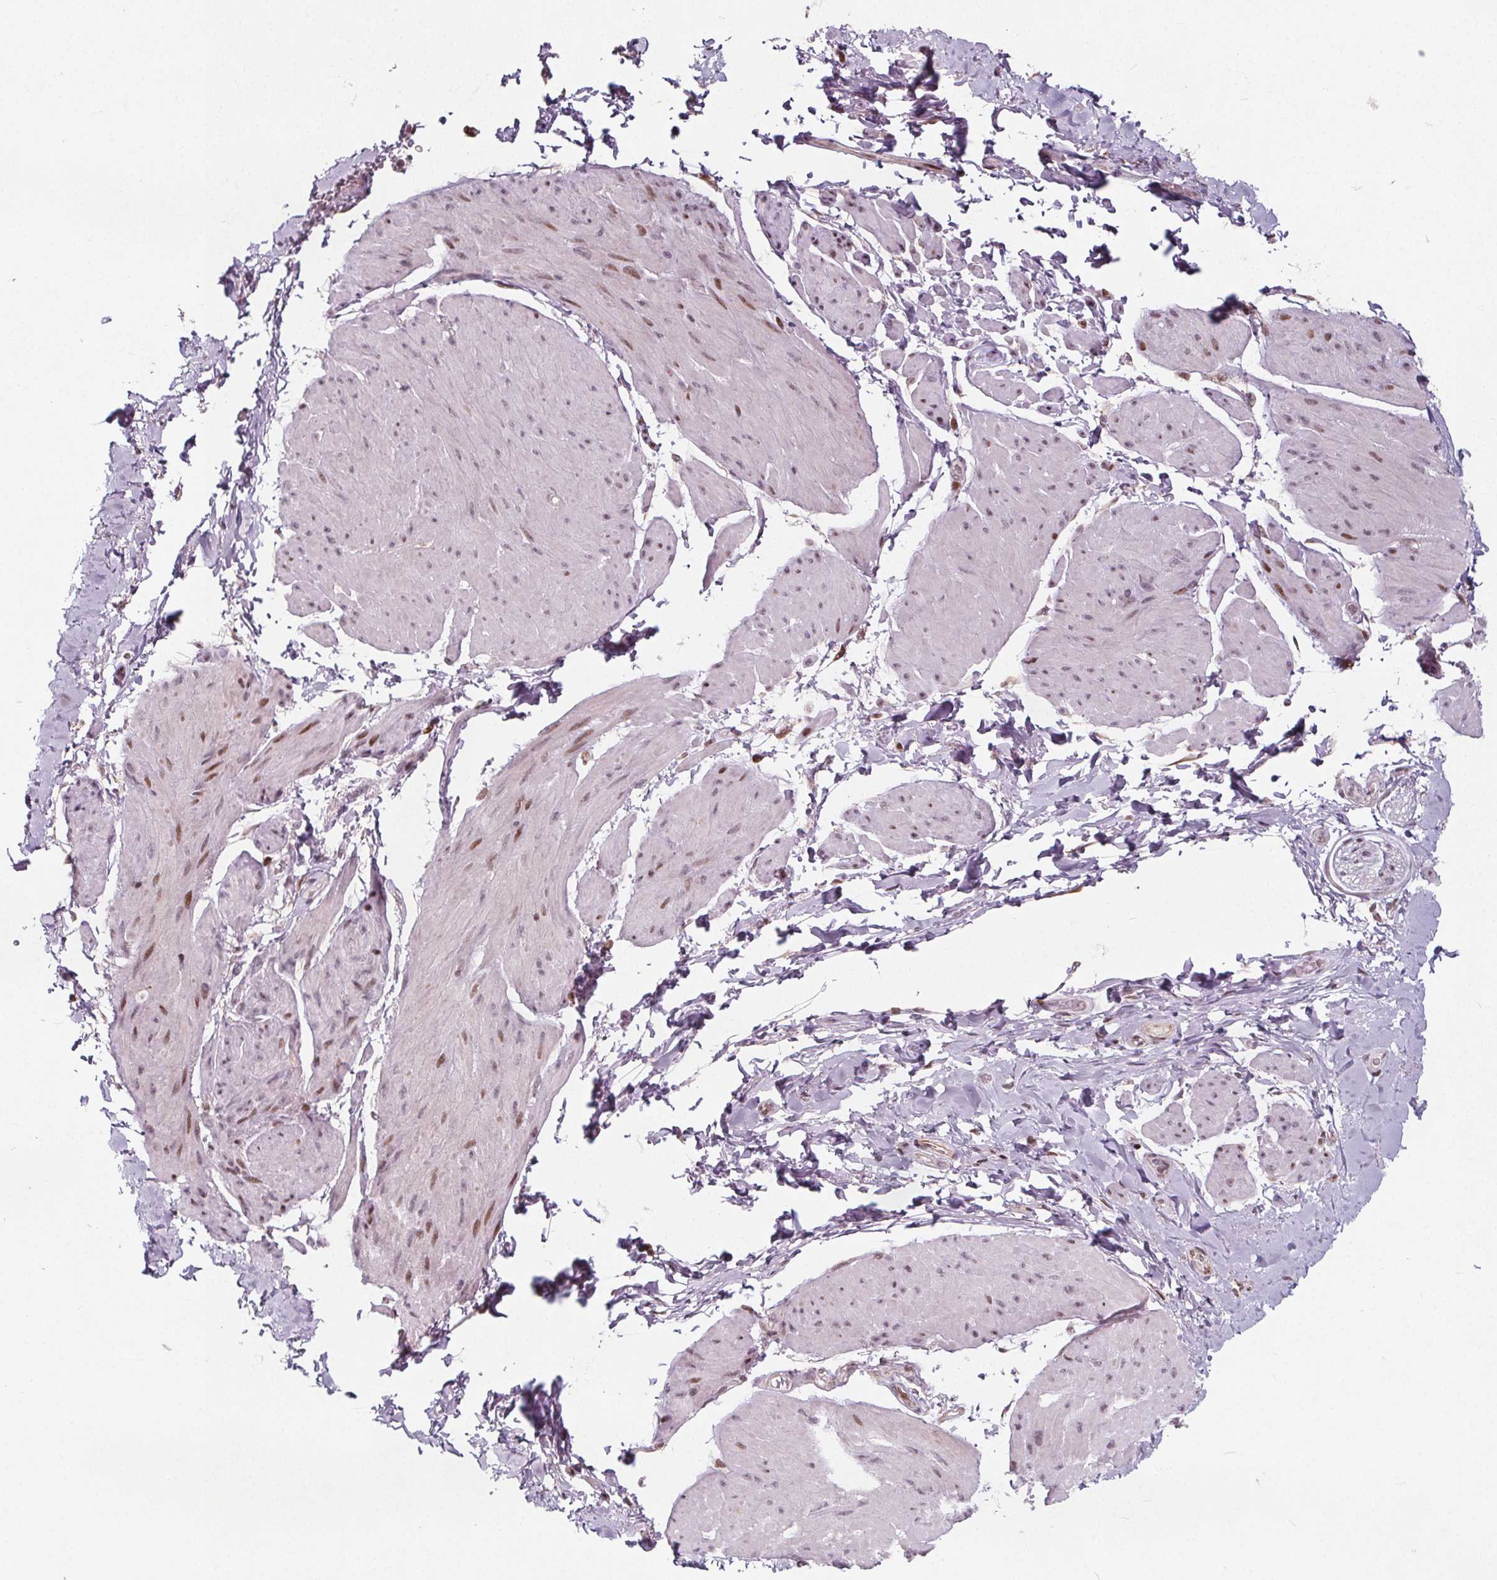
{"staining": {"intensity": "weak", "quantity": "25%-75%", "location": "nuclear"}, "tissue": "adipose tissue", "cell_type": "Adipocytes", "image_type": "normal", "snomed": [{"axis": "morphology", "description": "Normal tissue, NOS"}, {"axis": "topography", "description": "Urinary bladder"}, {"axis": "topography", "description": "Peripheral nerve tissue"}], "caption": "A brown stain highlights weak nuclear positivity of a protein in adipocytes of unremarkable adipose tissue. The protein of interest is shown in brown color, while the nuclei are stained blue.", "gene": "TAF6L", "patient": {"sex": "female", "age": 60}}